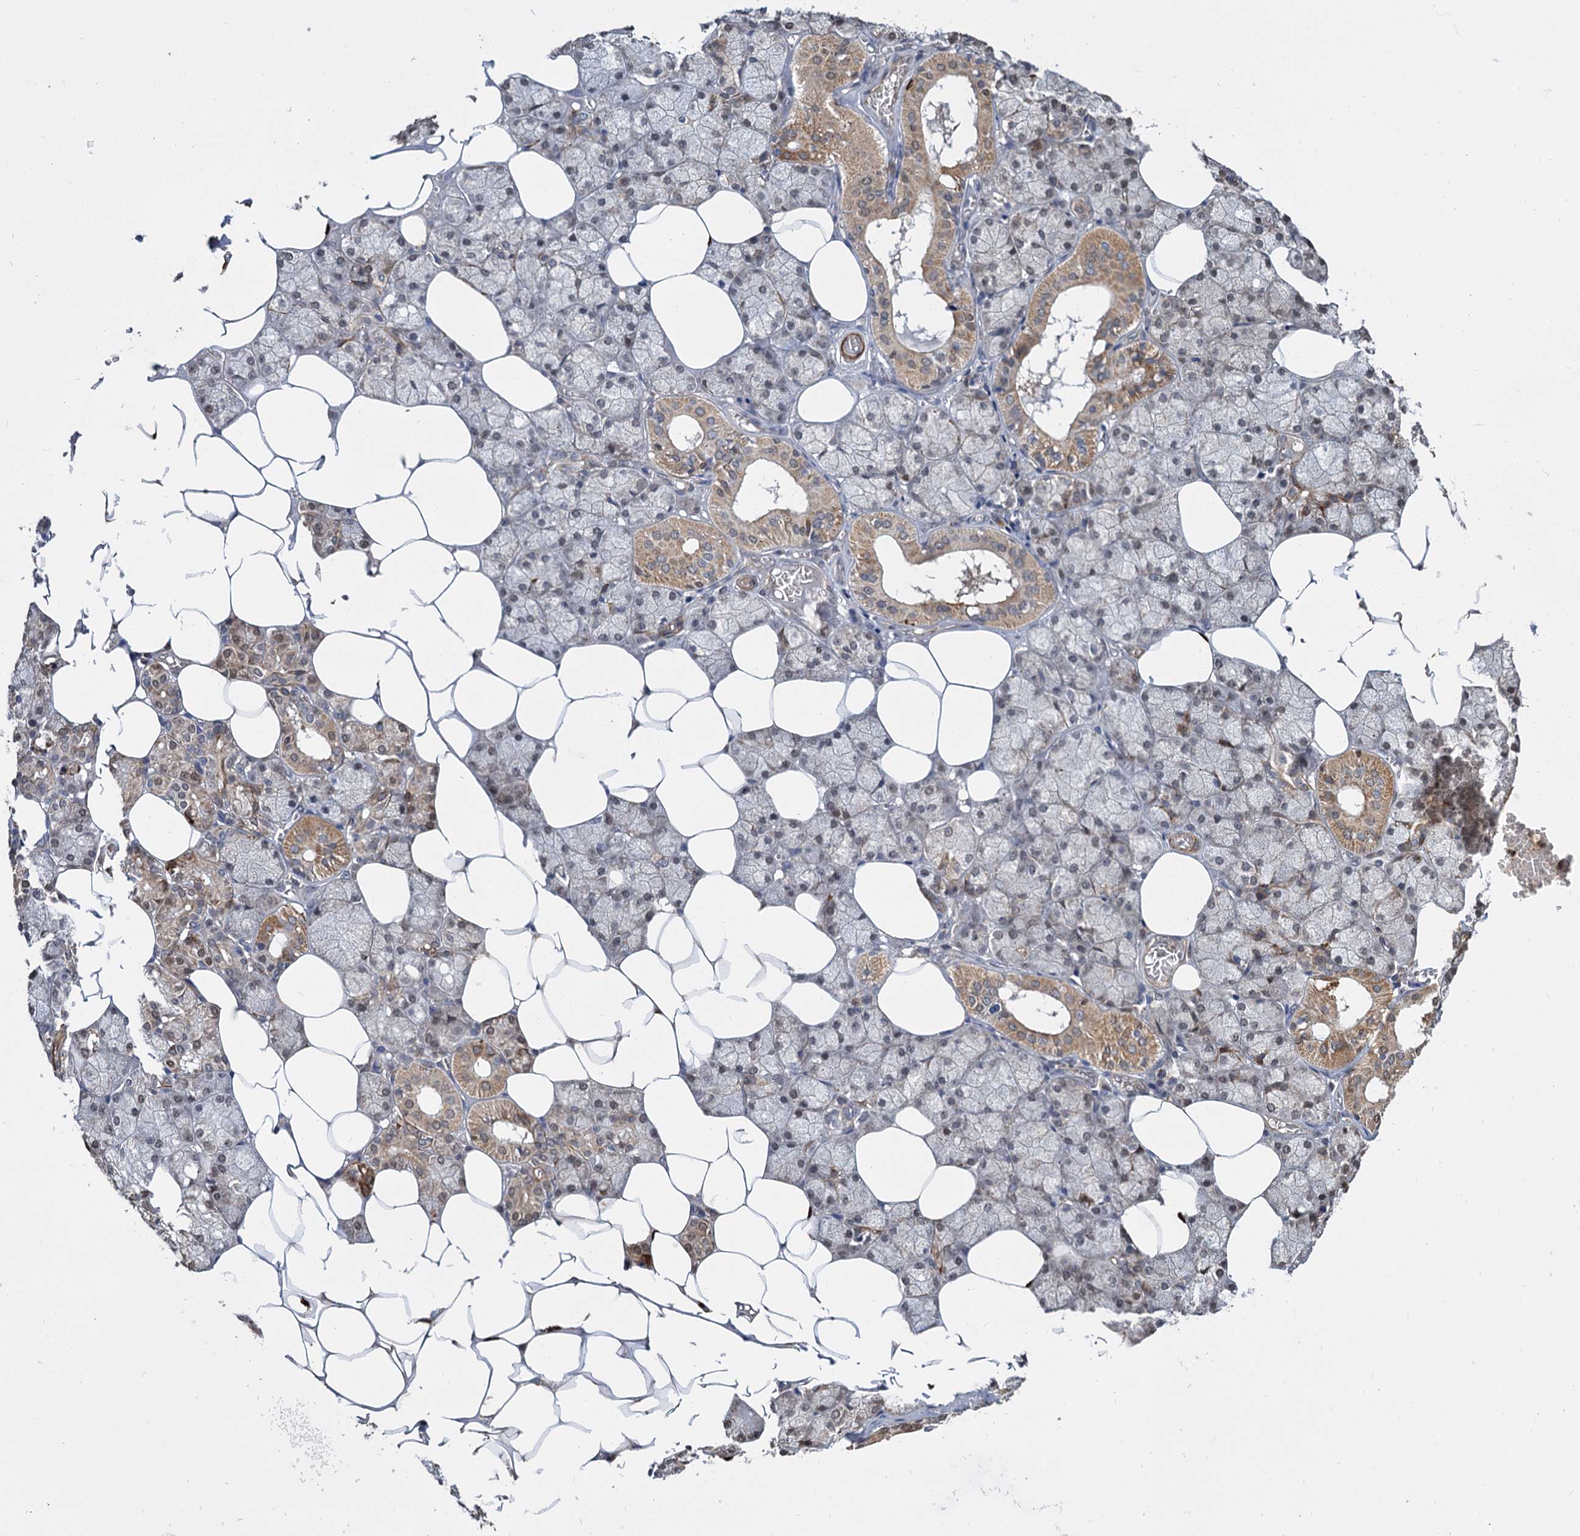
{"staining": {"intensity": "moderate", "quantity": "25%-75%", "location": "cytoplasmic/membranous"}, "tissue": "salivary gland", "cell_type": "Glandular cells", "image_type": "normal", "snomed": [{"axis": "morphology", "description": "Normal tissue, NOS"}, {"axis": "topography", "description": "Salivary gland"}], "caption": "Moderate cytoplasmic/membranous staining is present in approximately 25%-75% of glandular cells in unremarkable salivary gland.", "gene": "ALKBH7", "patient": {"sex": "male", "age": 62}}